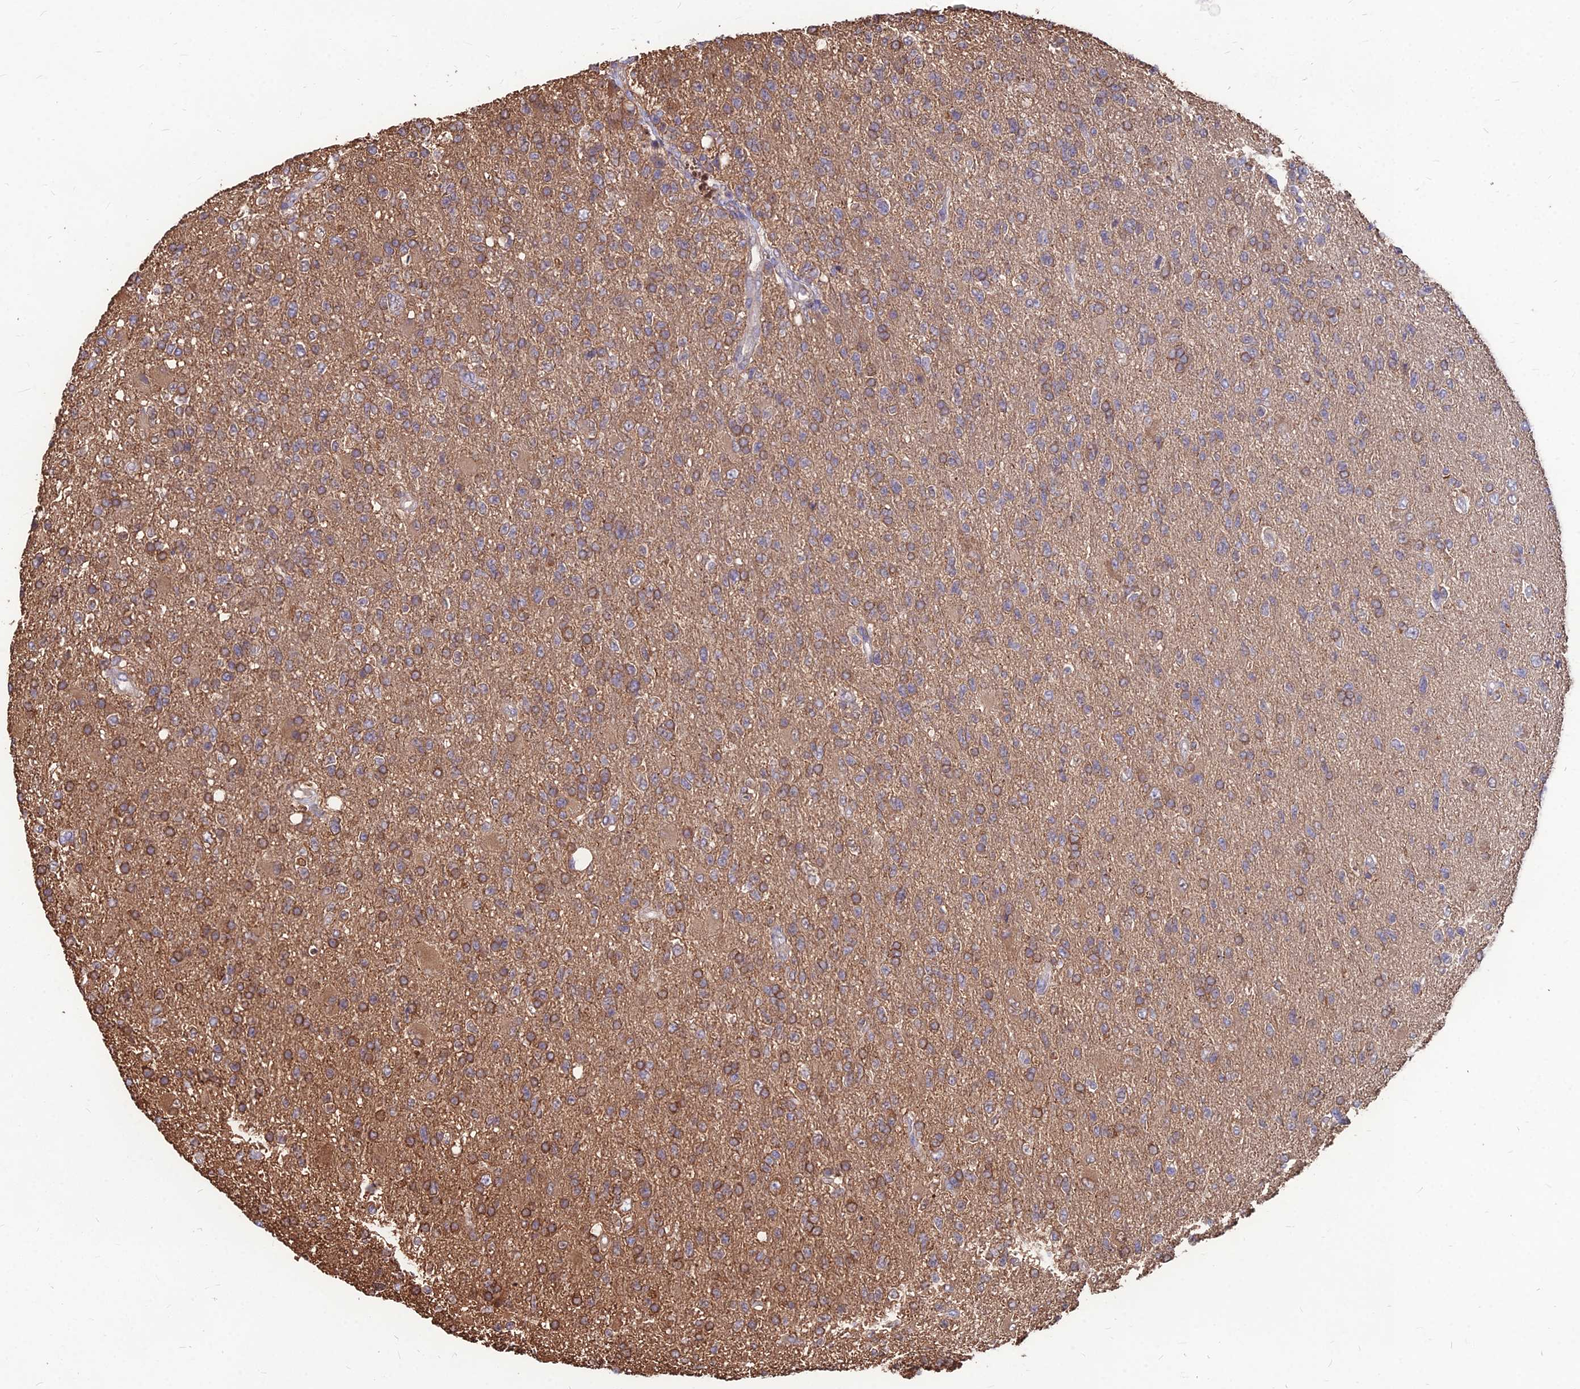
{"staining": {"intensity": "moderate", "quantity": "25%-75%", "location": "cytoplasmic/membranous"}, "tissue": "glioma", "cell_type": "Tumor cells", "image_type": "cancer", "snomed": [{"axis": "morphology", "description": "Glioma, malignant, High grade"}, {"axis": "topography", "description": "Brain"}], "caption": "High-grade glioma (malignant) stained with a brown dye displays moderate cytoplasmic/membranous positive staining in about 25%-75% of tumor cells.", "gene": "LSM6", "patient": {"sex": "male", "age": 56}}